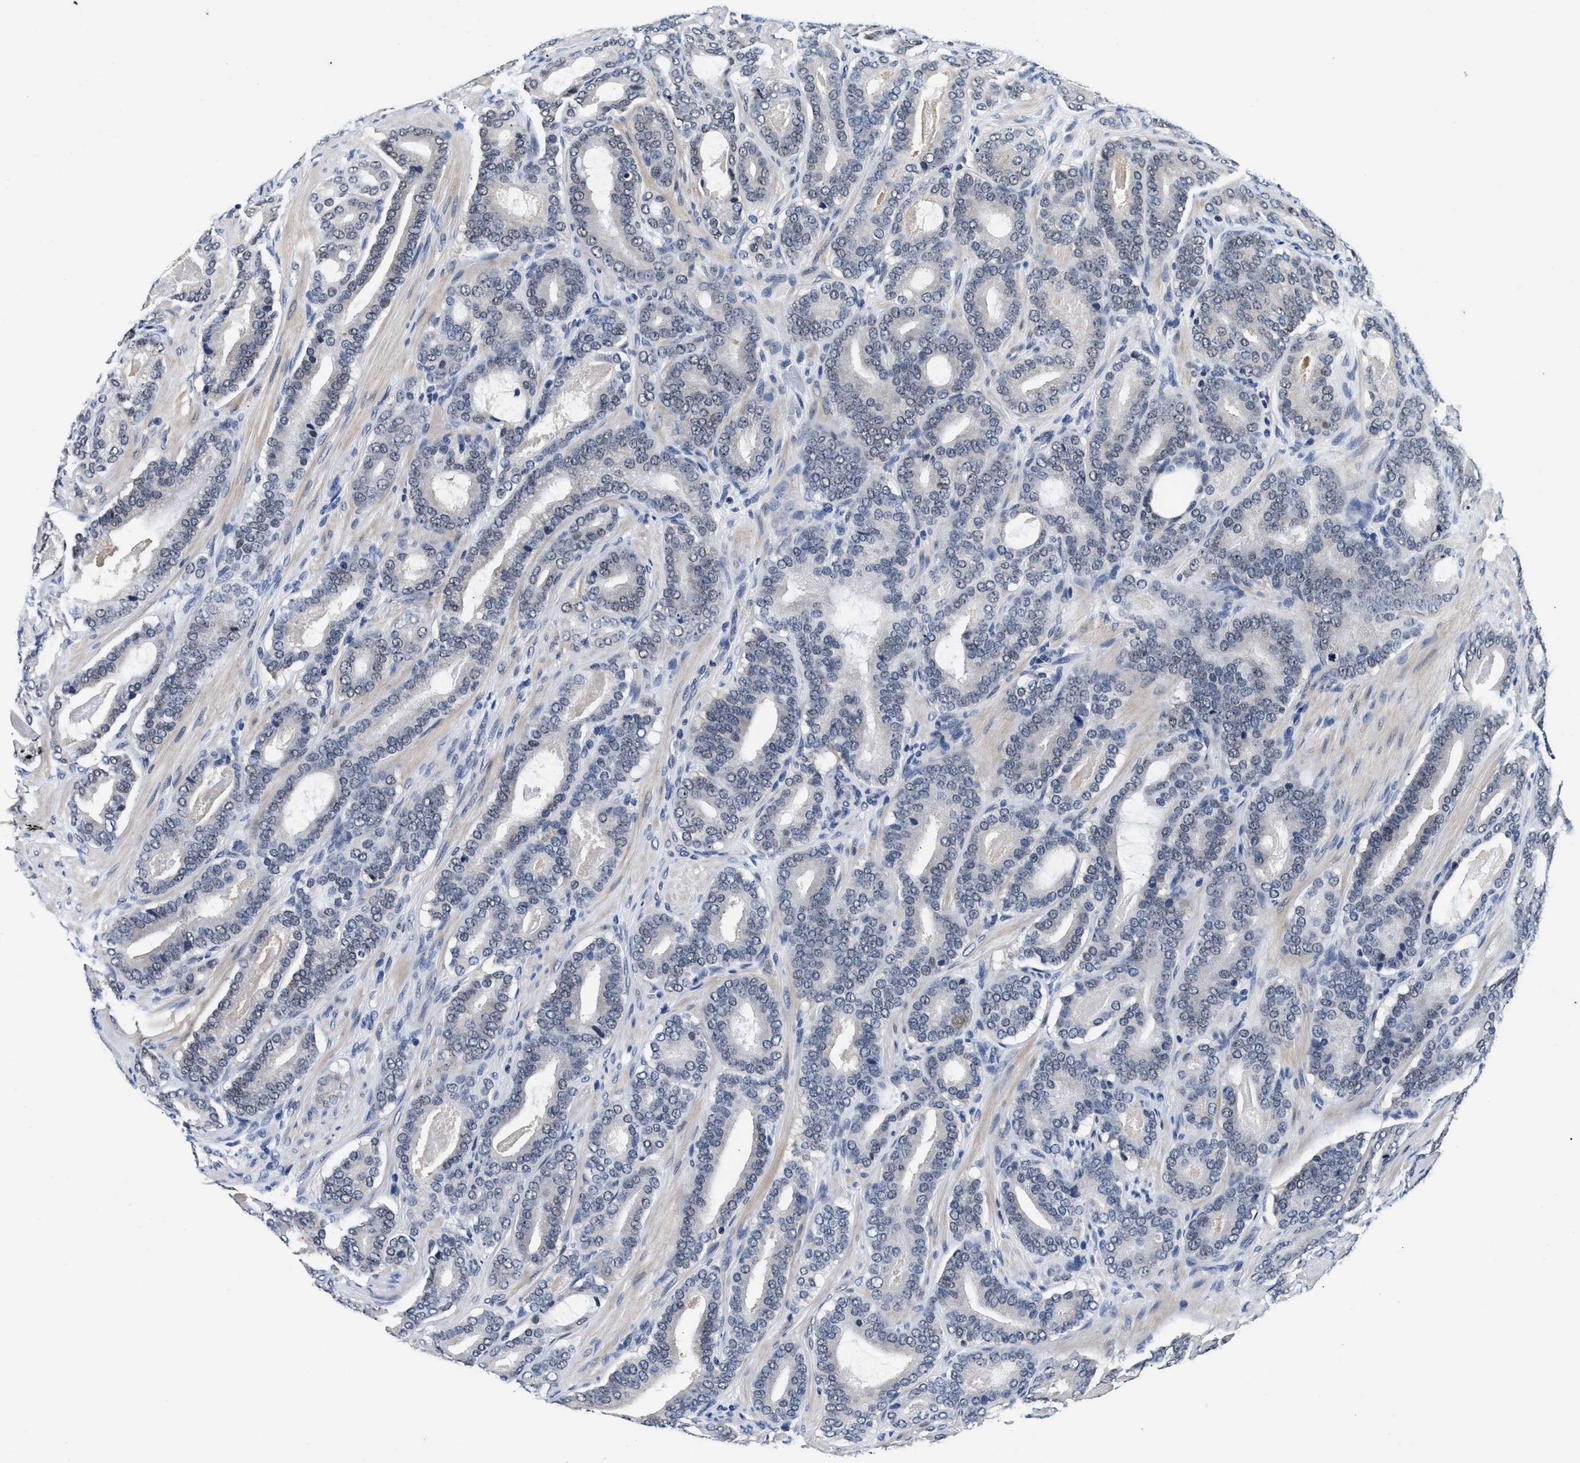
{"staining": {"intensity": "weak", "quantity": "<25%", "location": "nuclear"}, "tissue": "prostate cancer", "cell_type": "Tumor cells", "image_type": "cancer", "snomed": [{"axis": "morphology", "description": "Adenocarcinoma, High grade"}, {"axis": "topography", "description": "Prostate"}], "caption": "An image of human prostate cancer (adenocarcinoma (high-grade)) is negative for staining in tumor cells.", "gene": "USP16", "patient": {"sex": "male", "age": 60}}